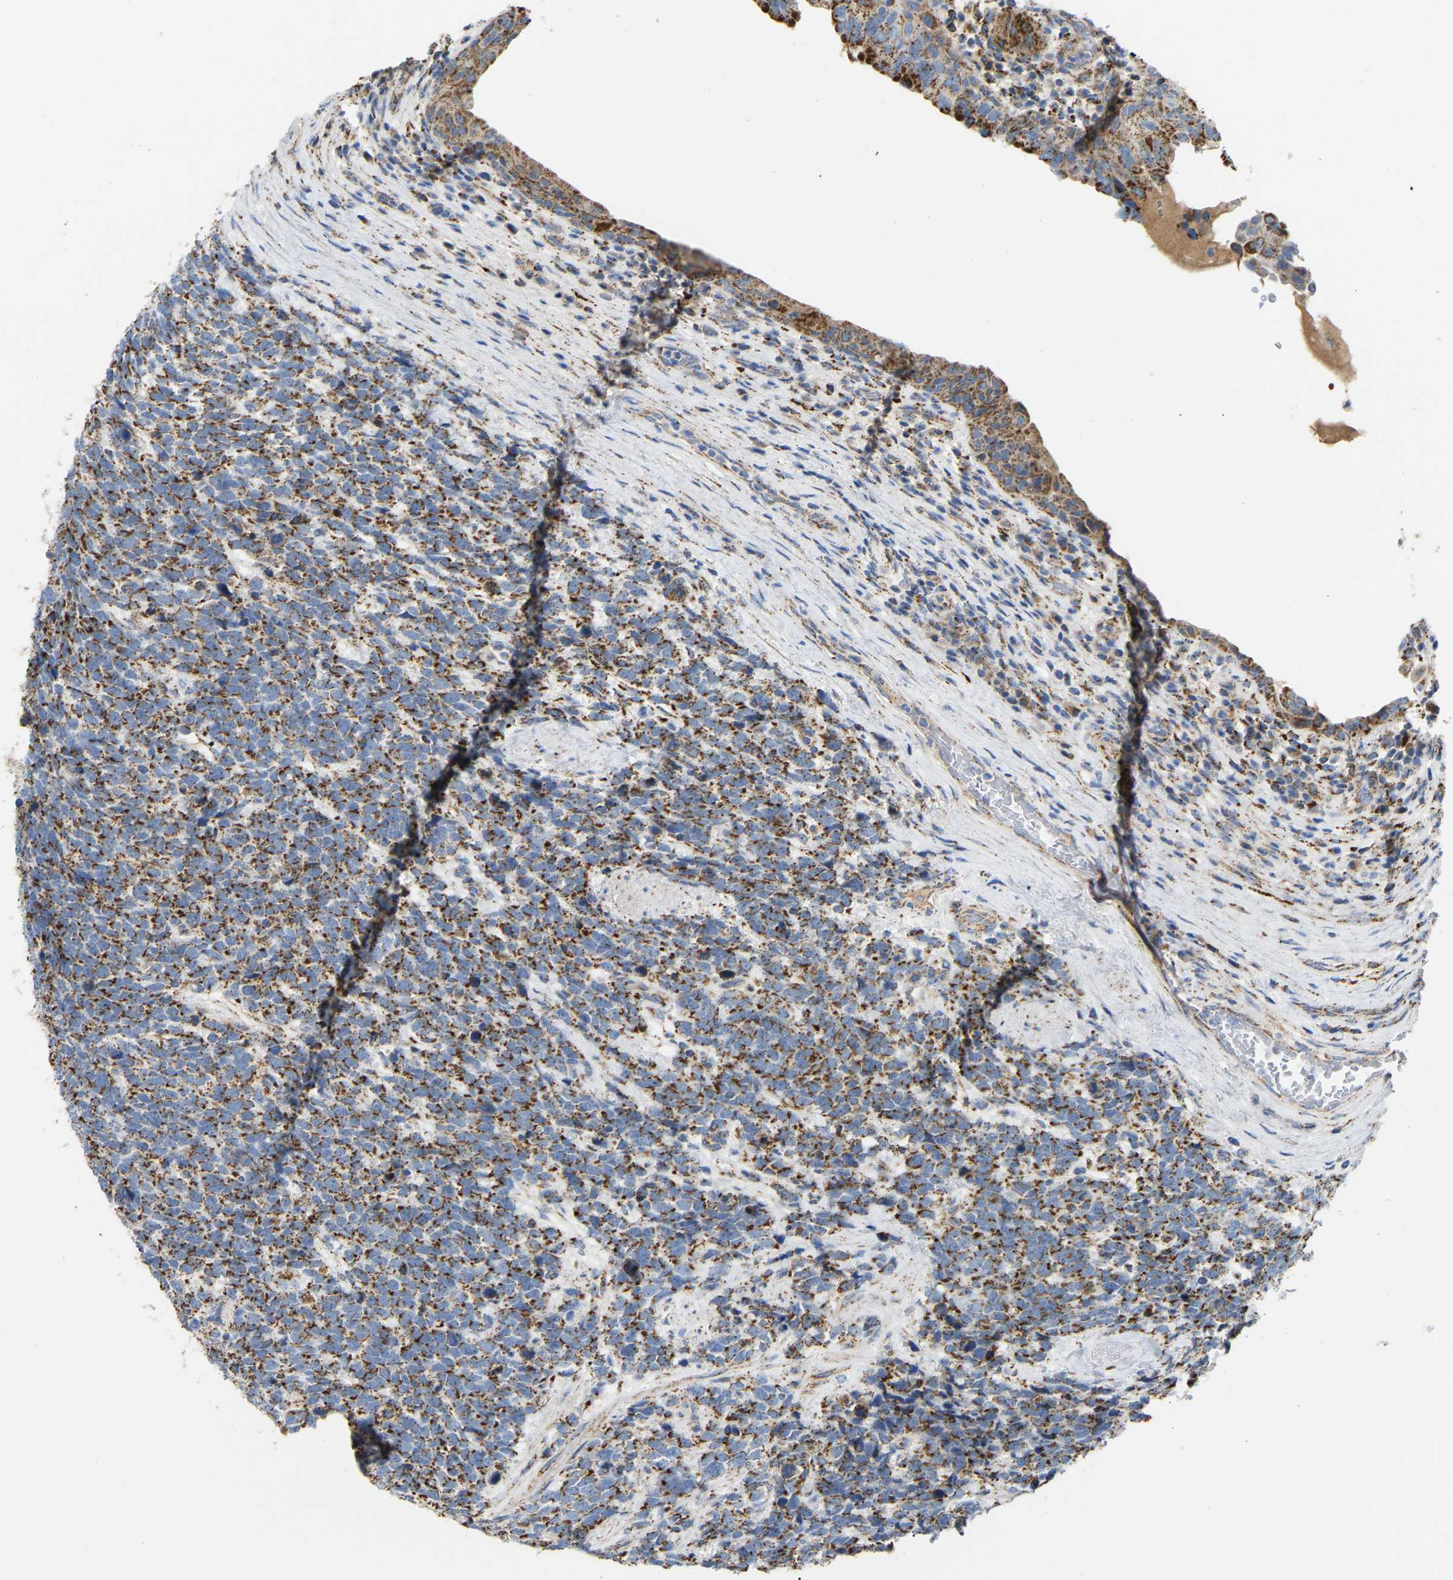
{"staining": {"intensity": "moderate", "quantity": ">75%", "location": "cytoplasmic/membranous"}, "tissue": "urothelial cancer", "cell_type": "Tumor cells", "image_type": "cancer", "snomed": [{"axis": "morphology", "description": "Urothelial carcinoma, High grade"}, {"axis": "topography", "description": "Urinary bladder"}], "caption": "Urothelial cancer tissue shows moderate cytoplasmic/membranous staining in approximately >75% of tumor cells The staining is performed using DAB brown chromogen to label protein expression. The nuclei are counter-stained blue using hematoxylin.", "gene": "HIBADH", "patient": {"sex": "female", "age": 82}}